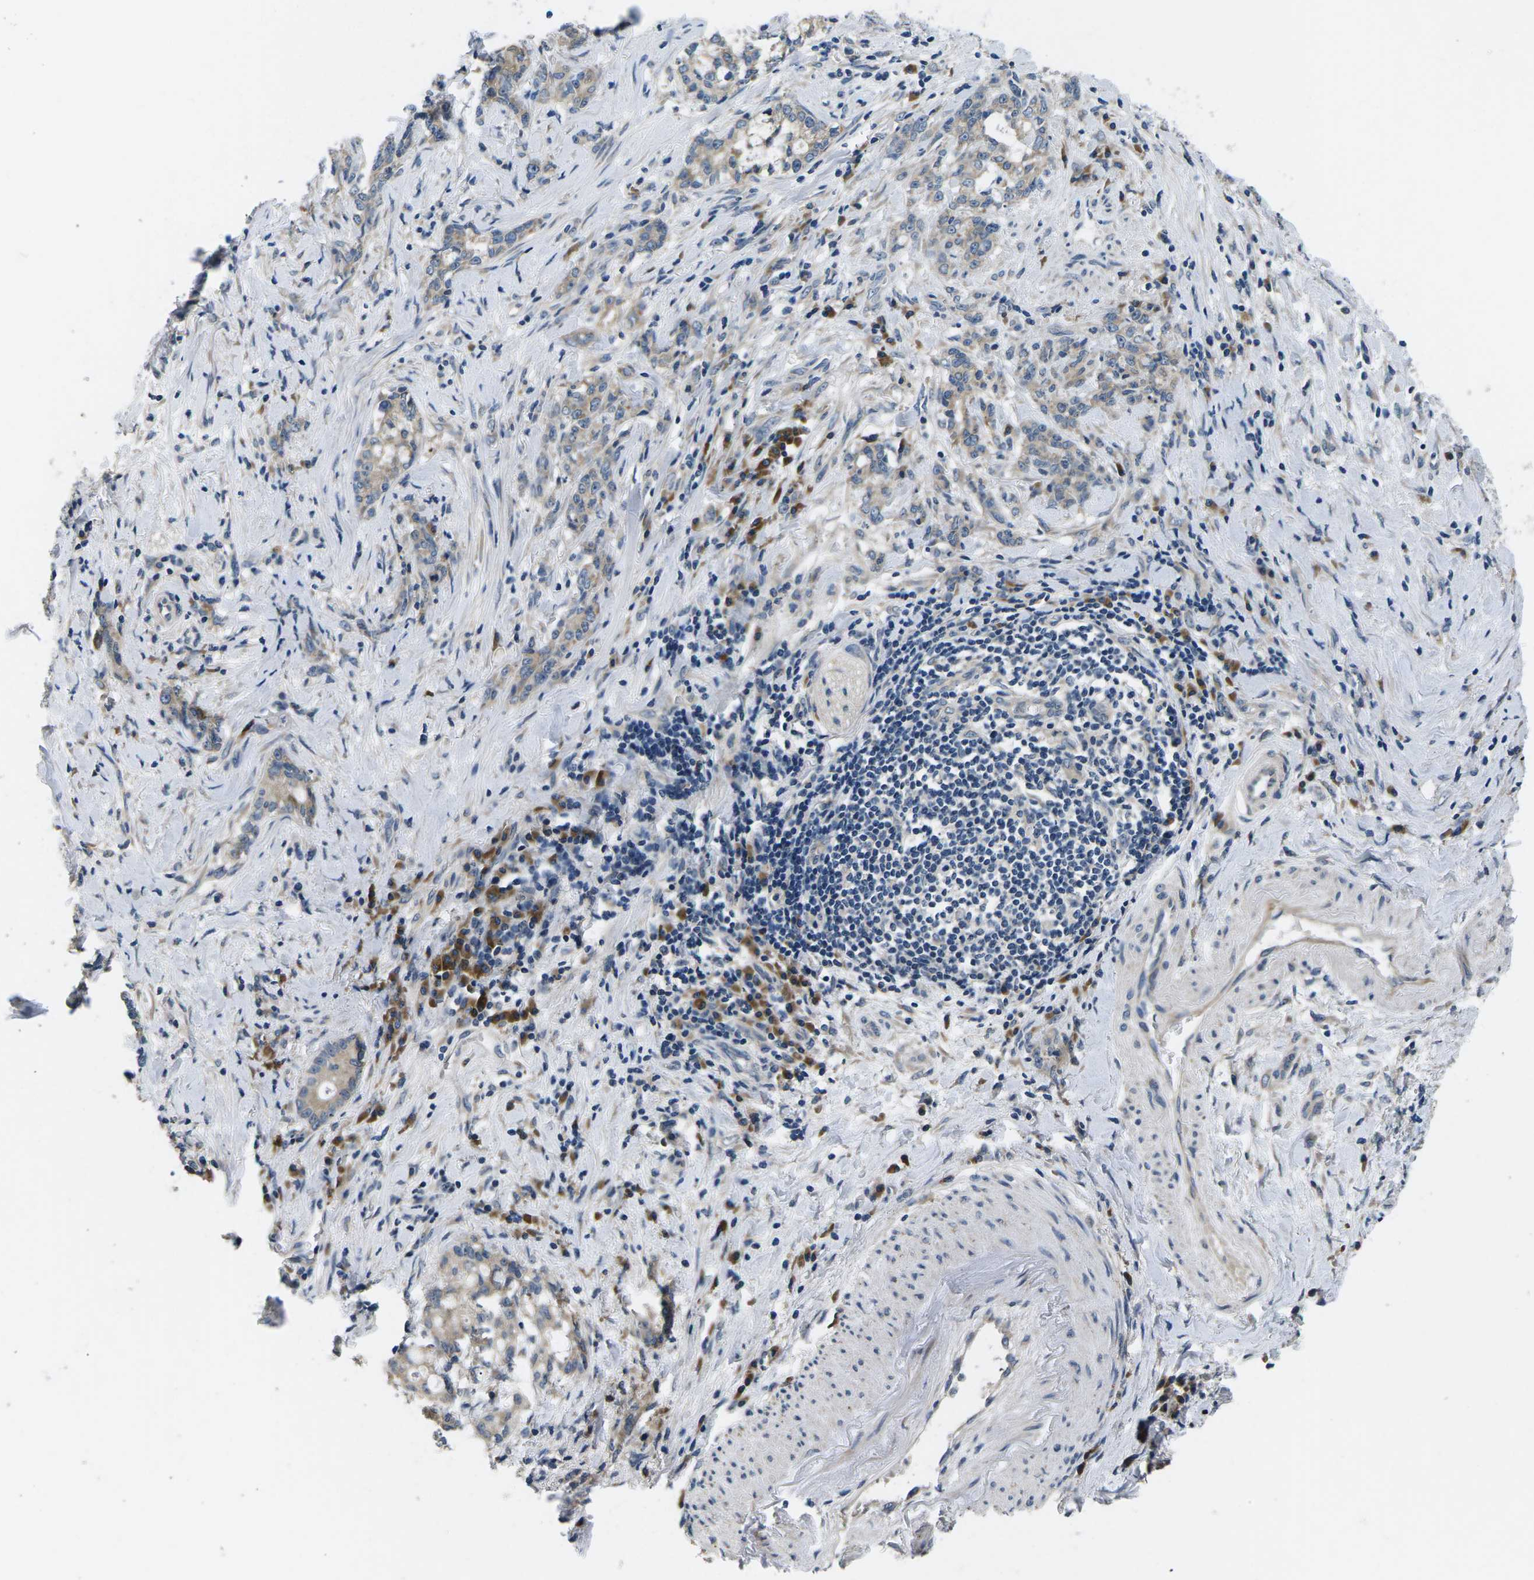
{"staining": {"intensity": "weak", "quantity": "25%-75%", "location": "cytoplasmic/membranous"}, "tissue": "stomach cancer", "cell_type": "Tumor cells", "image_type": "cancer", "snomed": [{"axis": "morphology", "description": "Adenocarcinoma, NOS"}, {"axis": "topography", "description": "Stomach, lower"}], "caption": "High-power microscopy captured an IHC photomicrograph of stomach cancer (adenocarcinoma), revealing weak cytoplasmic/membranous staining in approximately 25%-75% of tumor cells.", "gene": "ERGIC3", "patient": {"sex": "male", "age": 88}}